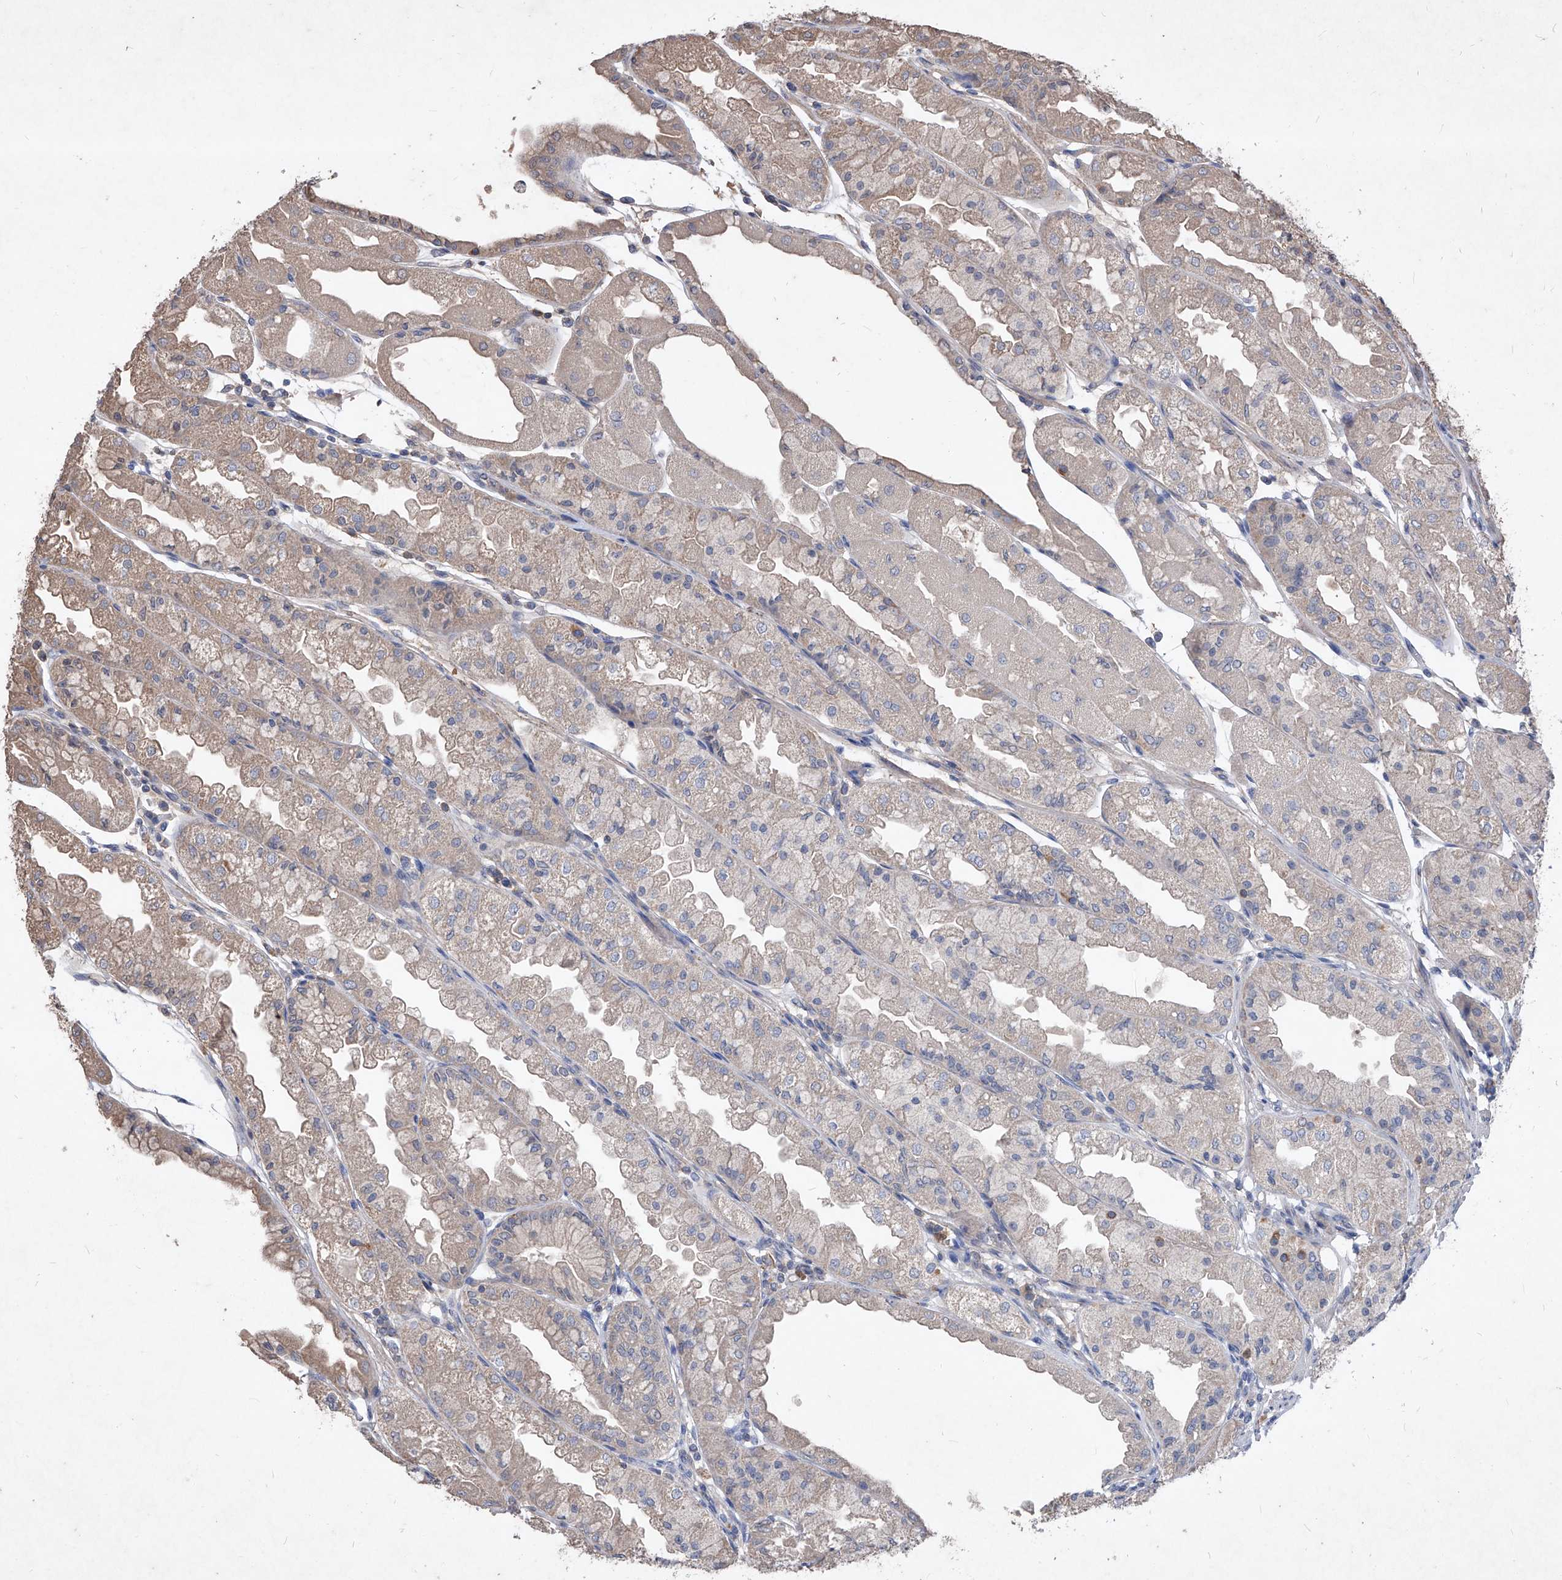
{"staining": {"intensity": "weak", "quantity": "<25%", "location": "cytoplasmic/membranous"}, "tissue": "stomach", "cell_type": "Glandular cells", "image_type": "normal", "snomed": [{"axis": "morphology", "description": "Normal tissue, NOS"}, {"axis": "topography", "description": "Stomach, upper"}], "caption": "This histopathology image is of benign stomach stained with immunohistochemistry to label a protein in brown with the nuclei are counter-stained blue. There is no expression in glandular cells. The staining is performed using DAB brown chromogen with nuclei counter-stained in using hematoxylin.", "gene": "SYNGR1", "patient": {"sex": "male", "age": 47}}